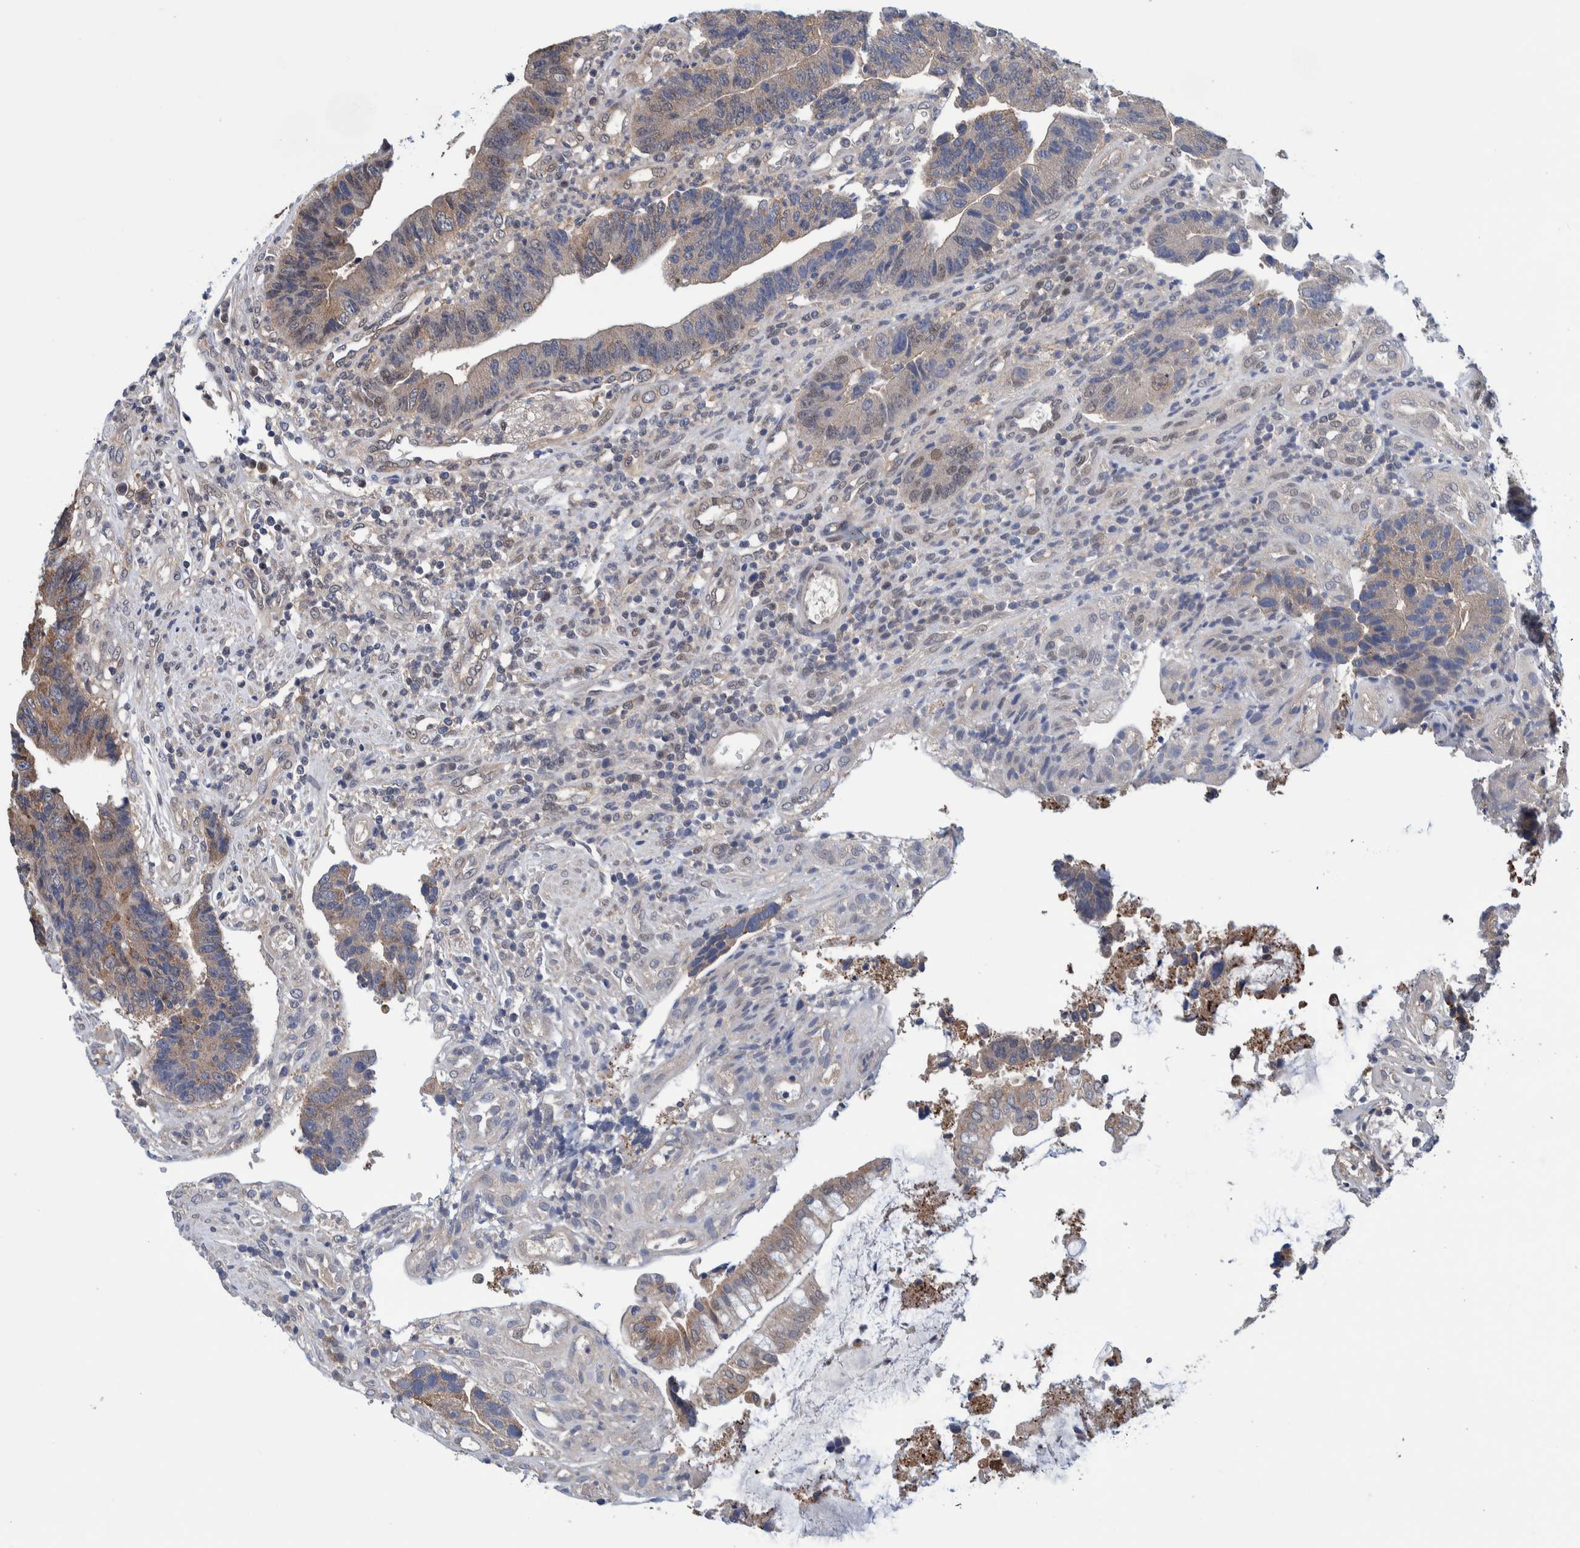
{"staining": {"intensity": "weak", "quantity": "25%-75%", "location": "cytoplasmic/membranous"}, "tissue": "colorectal cancer", "cell_type": "Tumor cells", "image_type": "cancer", "snomed": [{"axis": "morphology", "description": "Adenocarcinoma, NOS"}, {"axis": "topography", "description": "Rectum"}], "caption": "Colorectal cancer (adenocarcinoma) stained for a protein demonstrates weak cytoplasmic/membranous positivity in tumor cells.", "gene": "PFAS", "patient": {"sex": "male", "age": 84}}